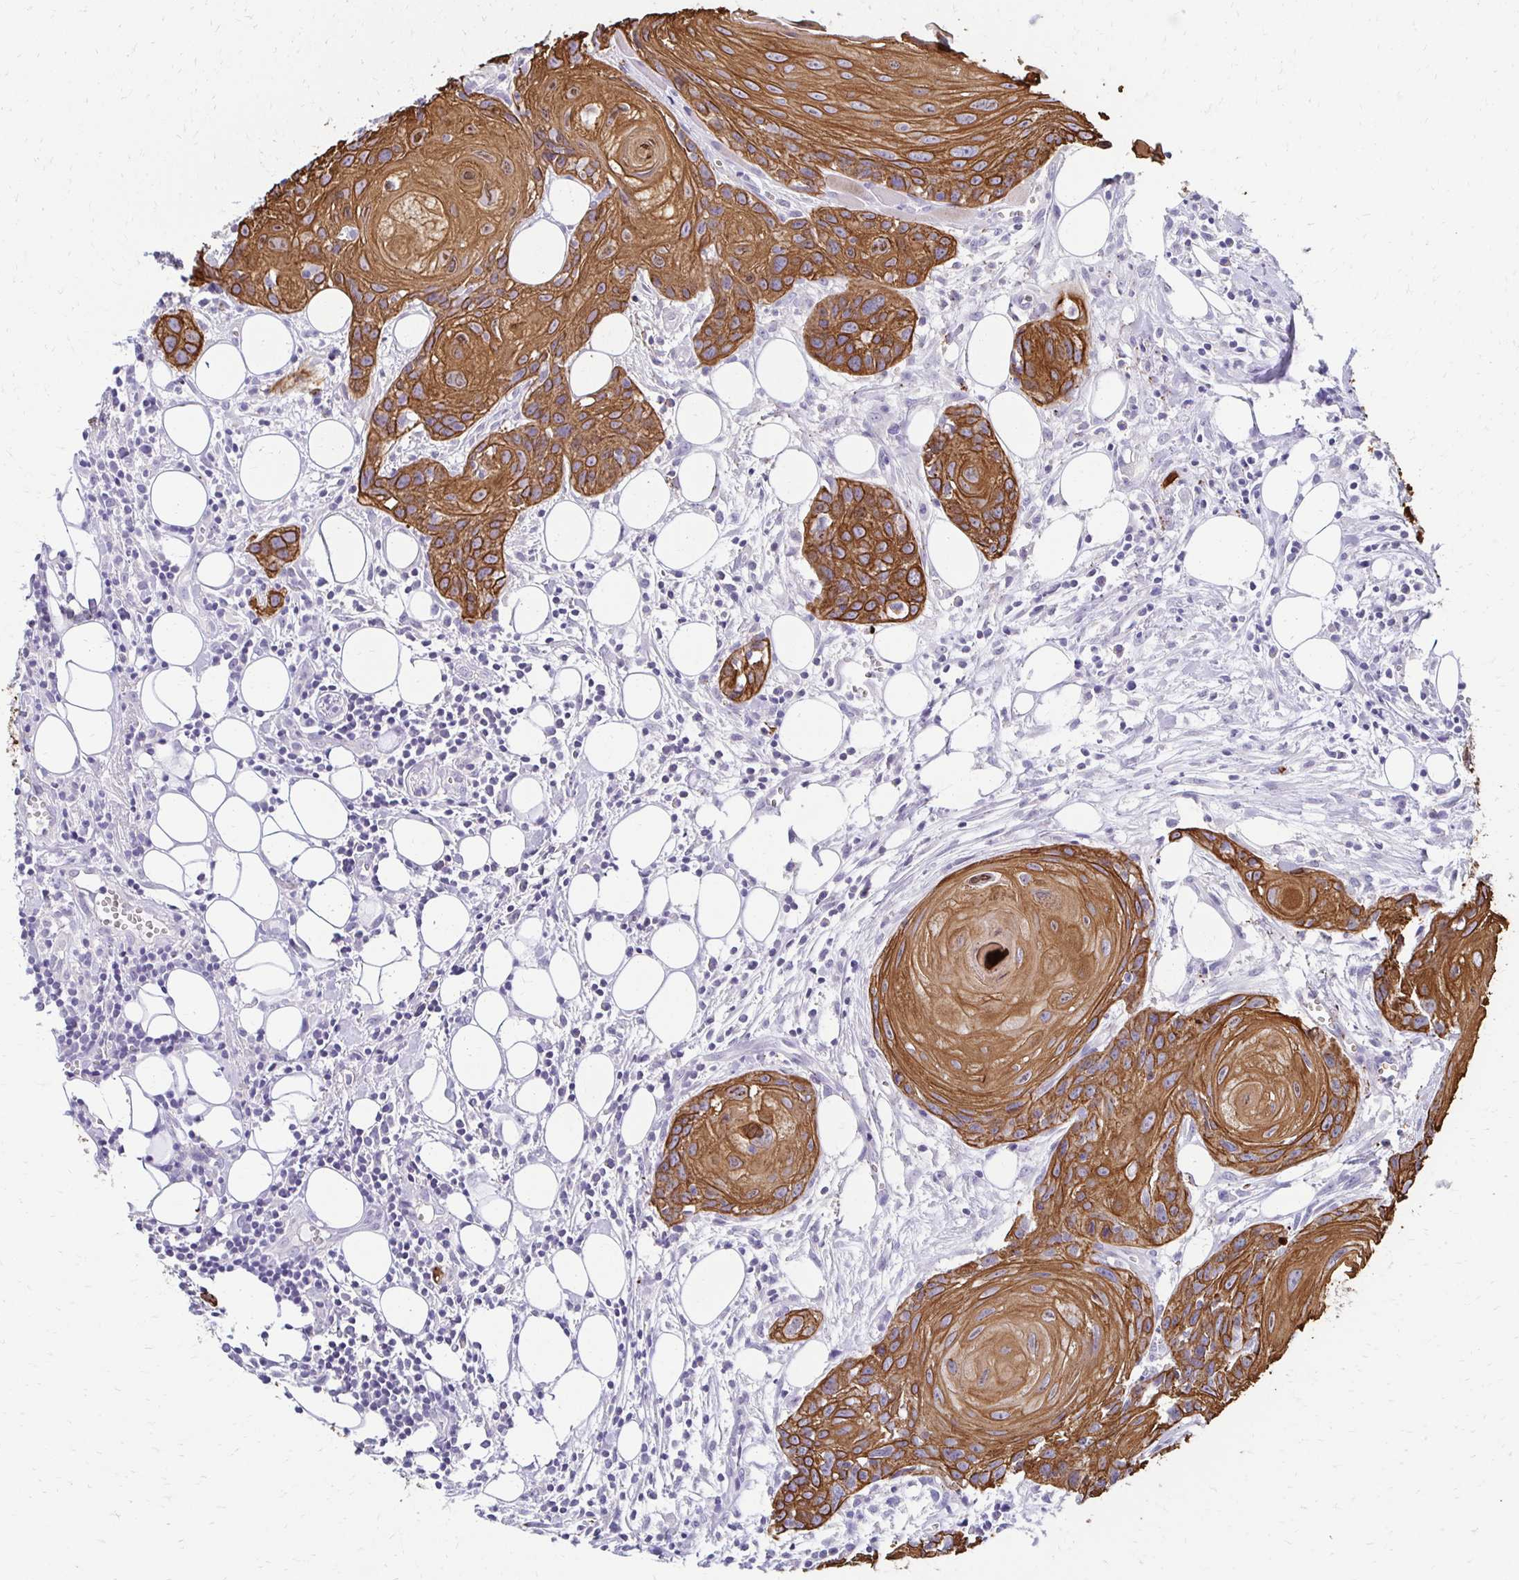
{"staining": {"intensity": "strong", "quantity": ">75%", "location": "cytoplasmic/membranous"}, "tissue": "head and neck cancer", "cell_type": "Tumor cells", "image_type": "cancer", "snomed": [{"axis": "morphology", "description": "Squamous cell carcinoma, NOS"}, {"axis": "topography", "description": "Oral tissue"}, {"axis": "topography", "description": "Head-Neck"}], "caption": "This histopathology image exhibits IHC staining of human head and neck cancer (squamous cell carcinoma), with high strong cytoplasmic/membranous positivity in approximately >75% of tumor cells.", "gene": "C1QTNF2", "patient": {"sex": "male", "age": 58}}